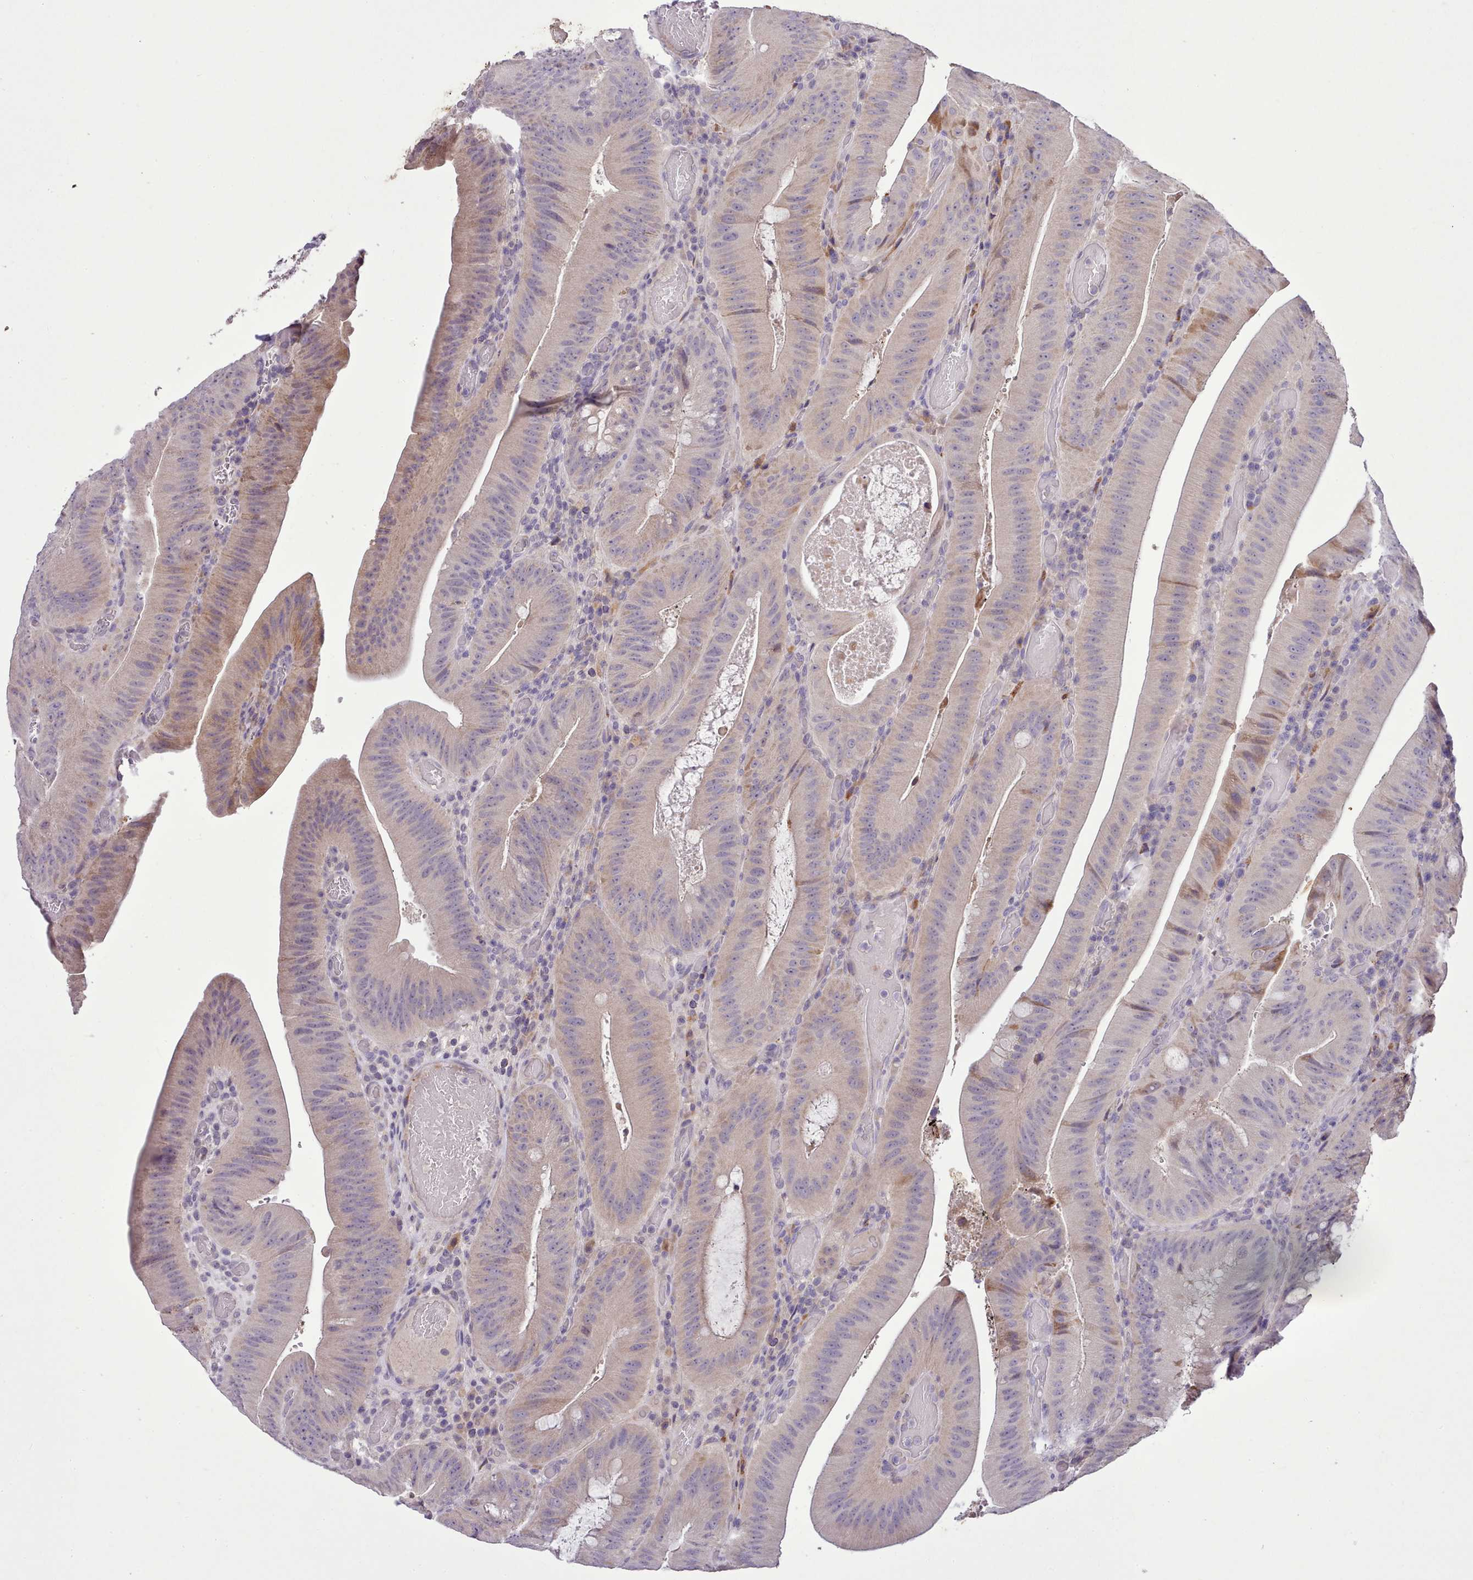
{"staining": {"intensity": "weak", "quantity": "<25%", "location": "cytoplasmic/membranous"}, "tissue": "colorectal cancer", "cell_type": "Tumor cells", "image_type": "cancer", "snomed": [{"axis": "morphology", "description": "Adenocarcinoma, NOS"}, {"axis": "topography", "description": "Colon"}], "caption": "Immunohistochemistry of colorectal cancer demonstrates no positivity in tumor cells.", "gene": "FAM83E", "patient": {"sex": "female", "age": 43}}